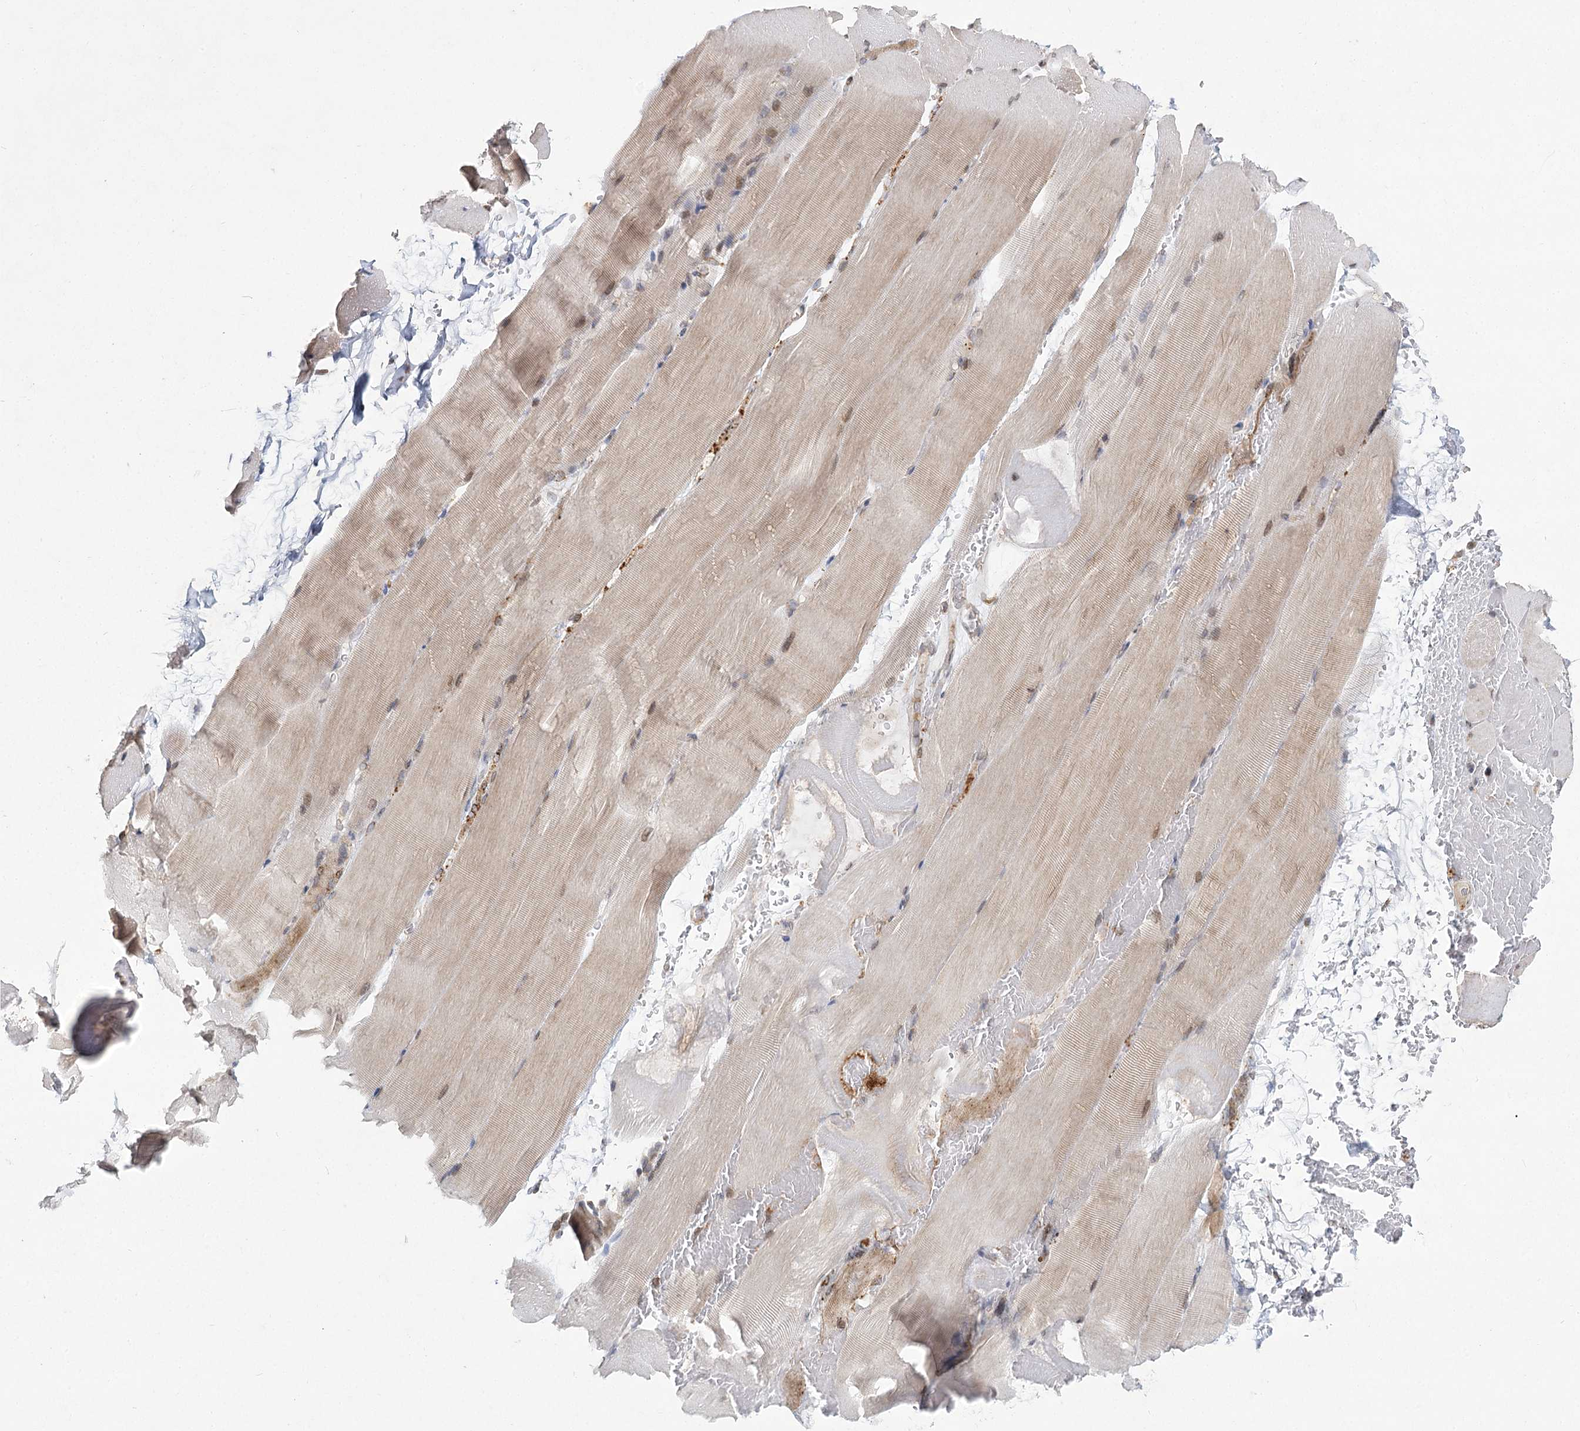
{"staining": {"intensity": "weak", "quantity": "<25%", "location": "cytoplasmic/membranous,nuclear"}, "tissue": "skeletal muscle", "cell_type": "Myocytes", "image_type": "normal", "snomed": [{"axis": "morphology", "description": "Normal tissue, NOS"}, {"axis": "topography", "description": "Skeletal muscle"}, {"axis": "topography", "description": "Parathyroid gland"}], "caption": "A micrograph of skeletal muscle stained for a protein exhibits no brown staining in myocytes.", "gene": "NHLRC2", "patient": {"sex": "female", "age": 37}}